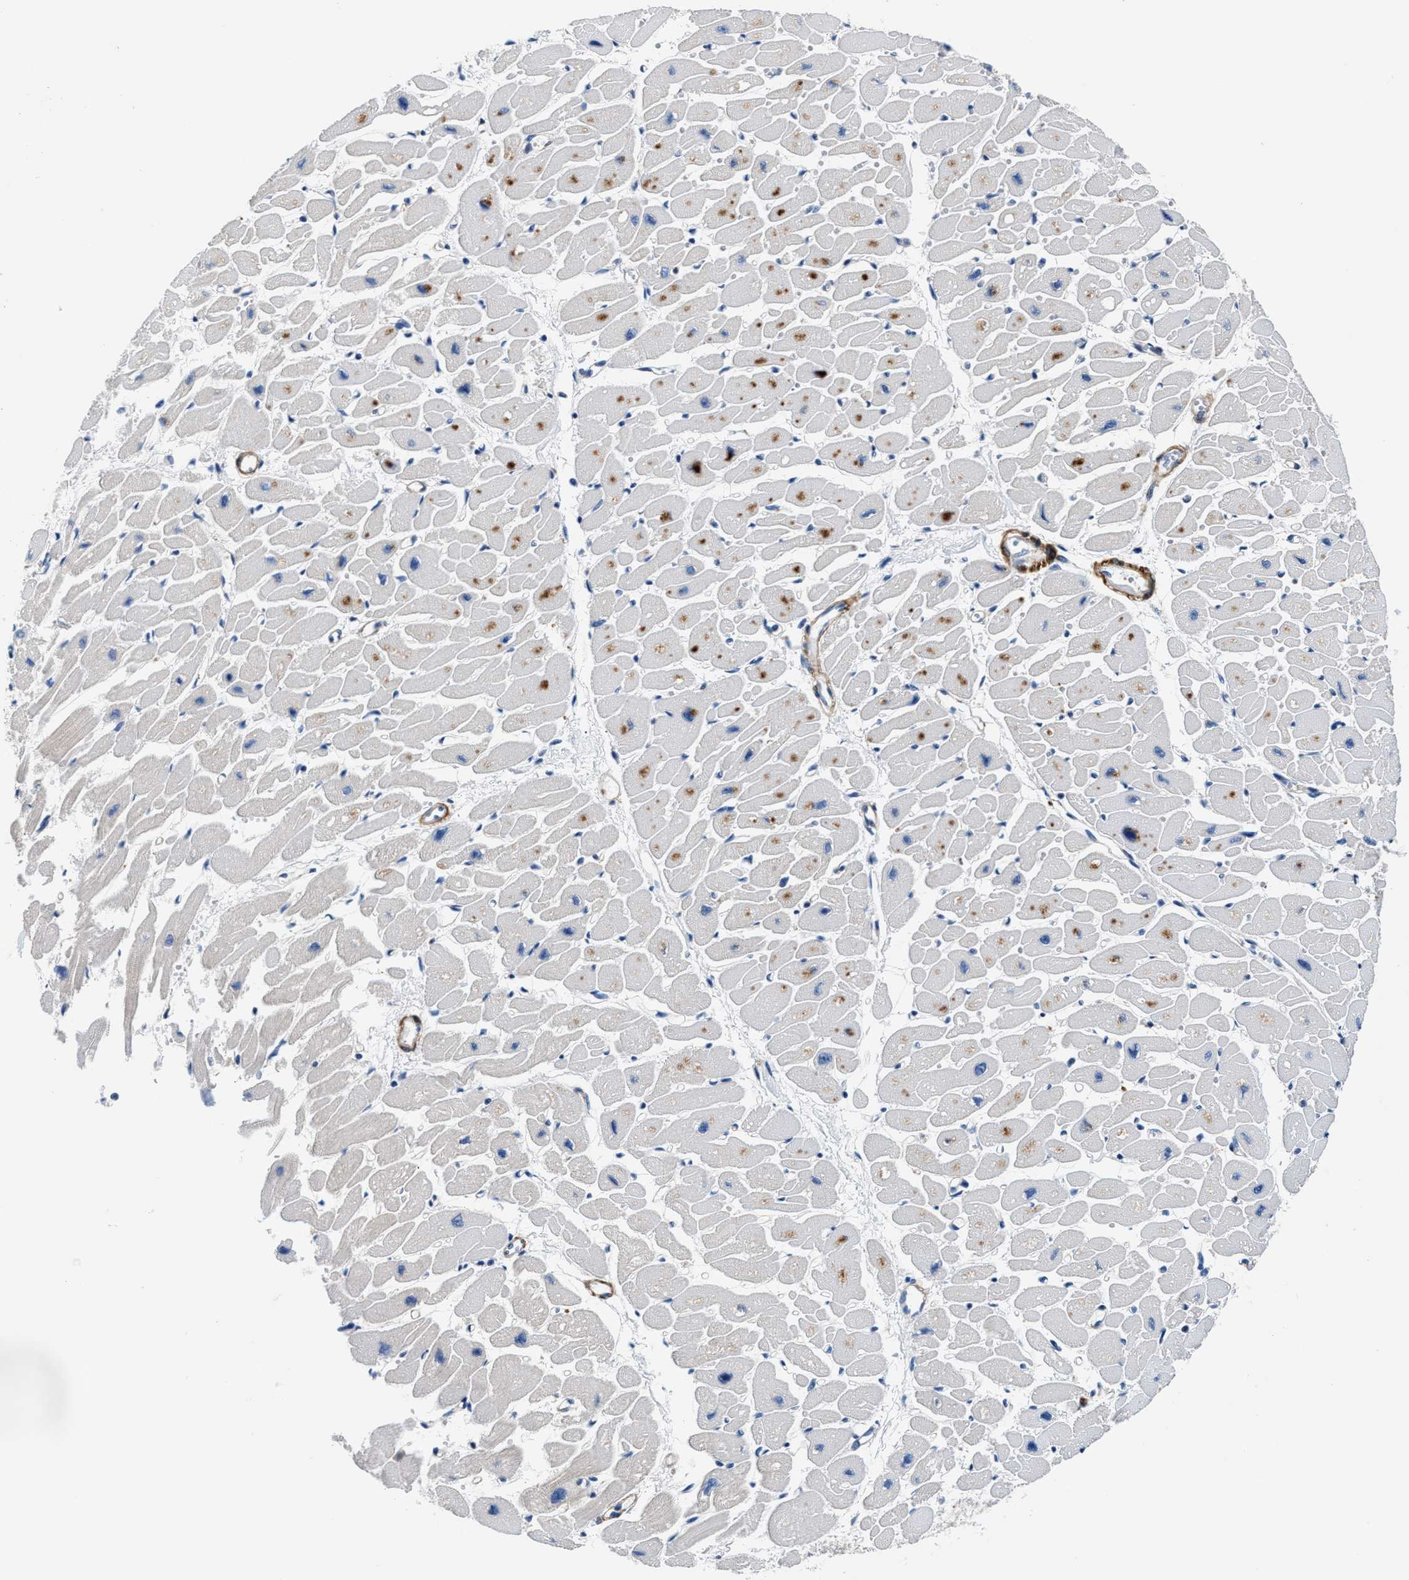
{"staining": {"intensity": "moderate", "quantity": "<25%", "location": "cytoplasmic/membranous"}, "tissue": "heart muscle", "cell_type": "Cardiomyocytes", "image_type": "normal", "snomed": [{"axis": "morphology", "description": "Normal tissue, NOS"}, {"axis": "topography", "description": "Heart"}], "caption": "An immunohistochemistry photomicrograph of unremarkable tissue is shown. Protein staining in brown shows moderate cytoplasmic/membranous positivity in heart muscle within cardiomyocytes.", "gene": "PARG", "patient": {"sex": "female", "age": 54}}